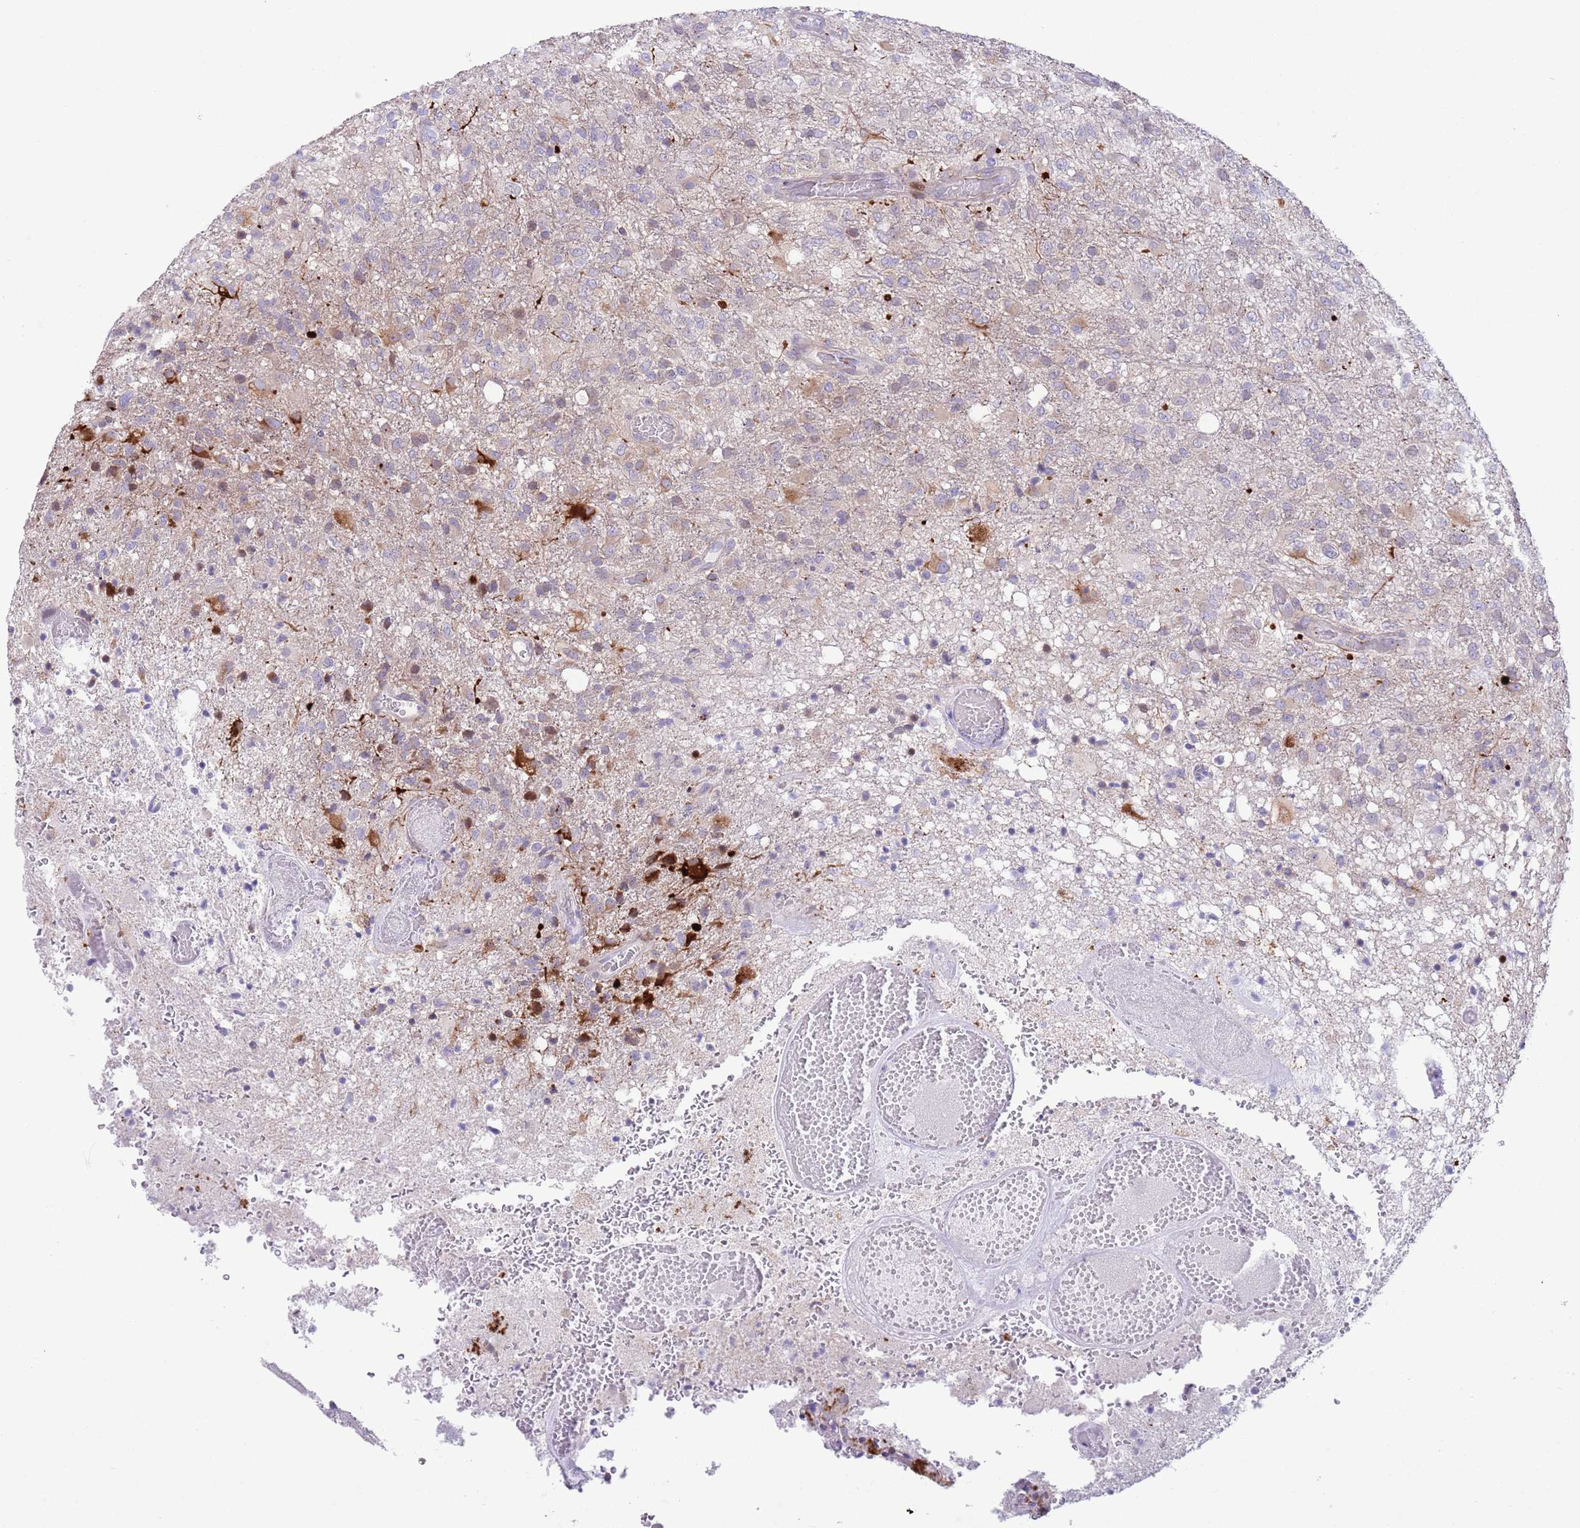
{"staining": {"intensity": "negative", "quantity": "none", "location": "none"}, "tissue": "glioma", "cell_type": "Tumor cells", "image_type": "cancer", "snomed": [{"axis": "morphology", "description": "Glioma, malignant, High grade"}, {"axis": "topography", "description": "Brain"}], "caption": "The histopathology image displays no significant expression in tumor cells of malignant high-grade glioma.", "gene": "ANO8", "patient": {"sex": "female", "age": 74}}